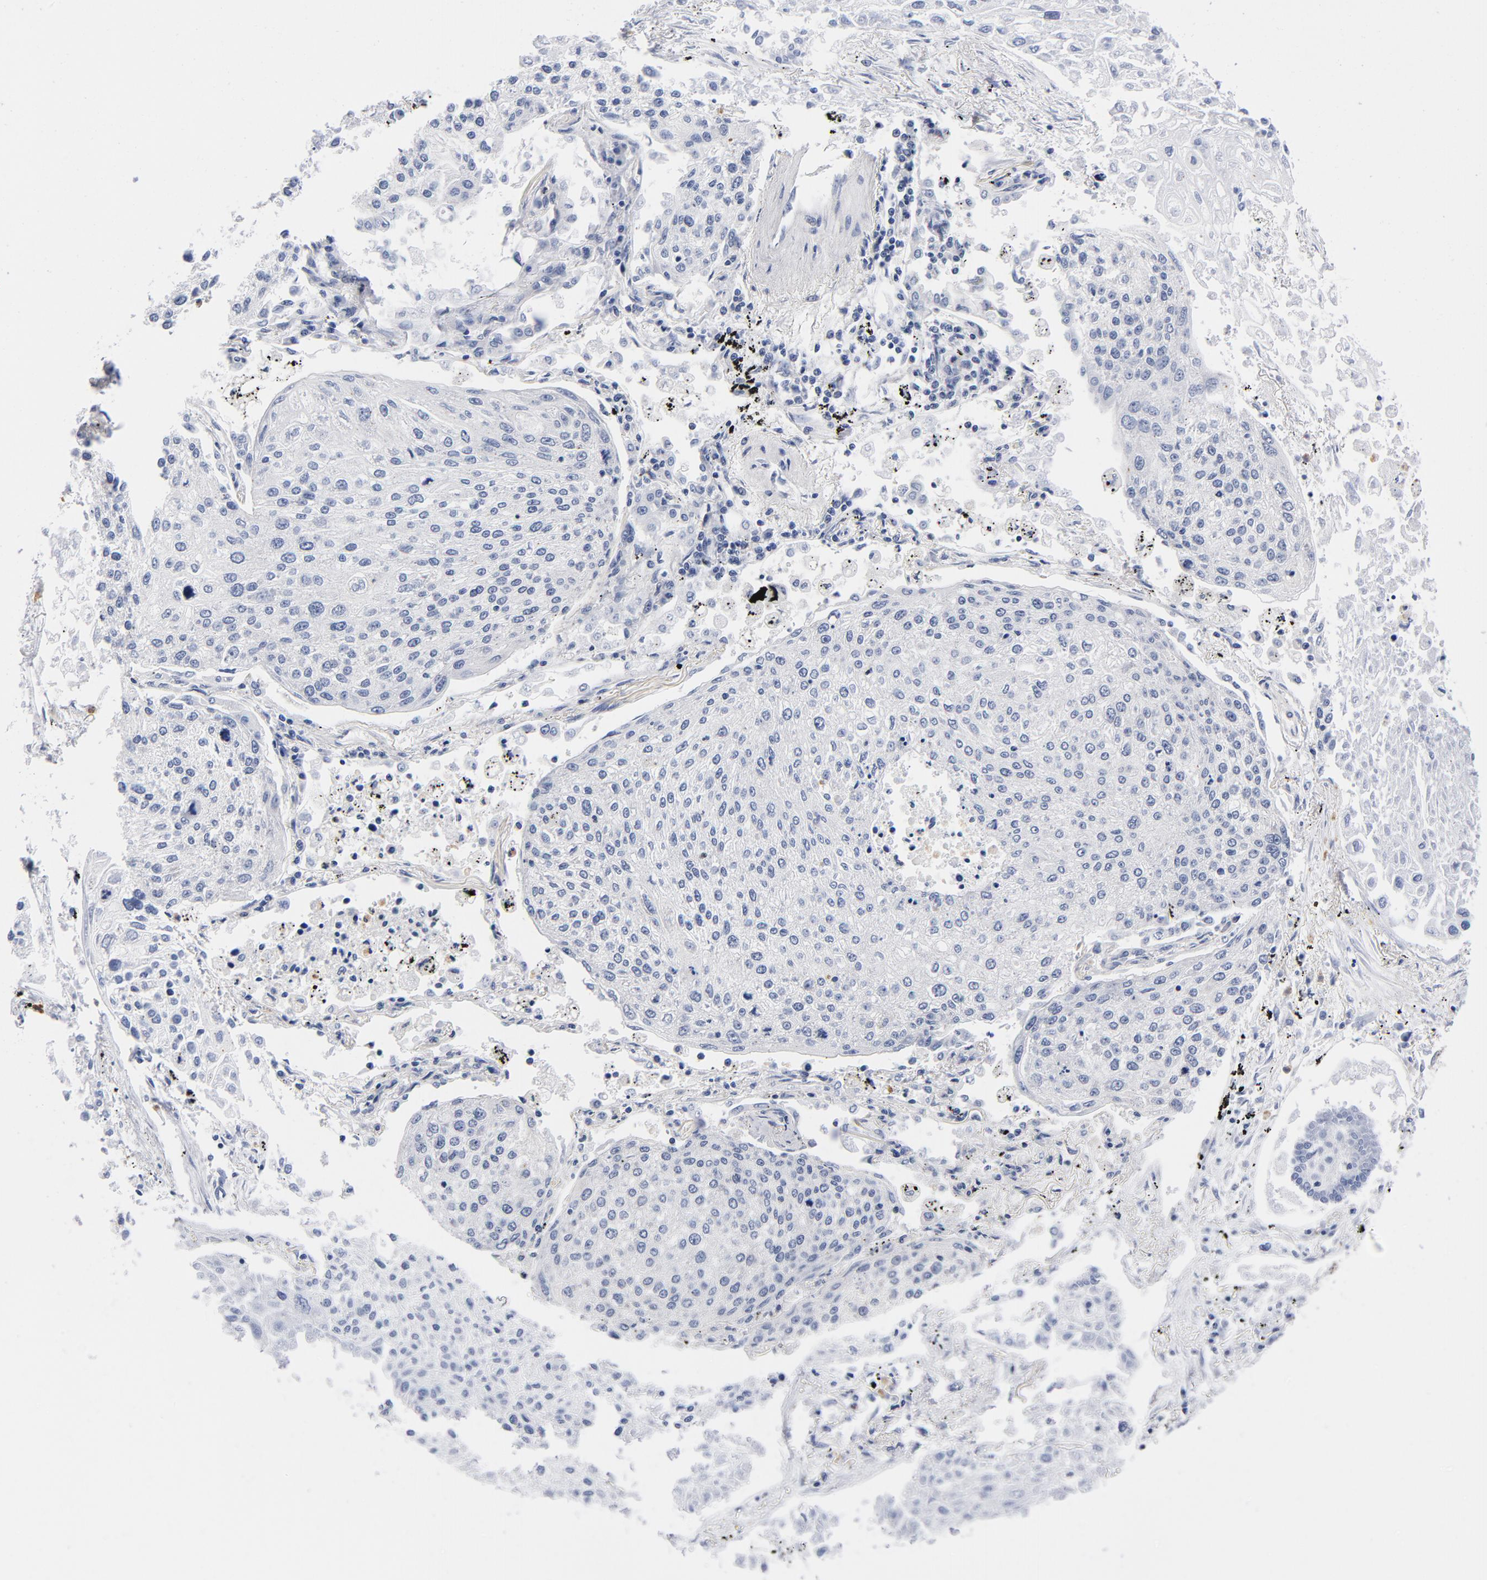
{"staining": {"intensity": "negative", "quantity": "none", "location": "none"}, "tissue": "lung cancer", "cell_type": "Tumor cells", "image_type": "cancer", "snomed": [{"axis": "morphology", "description": "Squamous cell carcinoma, NOS"}, {"axis": "topography", "description": "Lung"}], "caption": "Immunohistochemistry (IHC) image of neoplastic tissue: human squamous cell carcinoma (lung) stained with DAB (3,3'-diaminobenzidine) exhibits no significant protein positivity in tumor cells.", "gene": "ASMTL", "patient": {"sex": "male", "age": 75}}